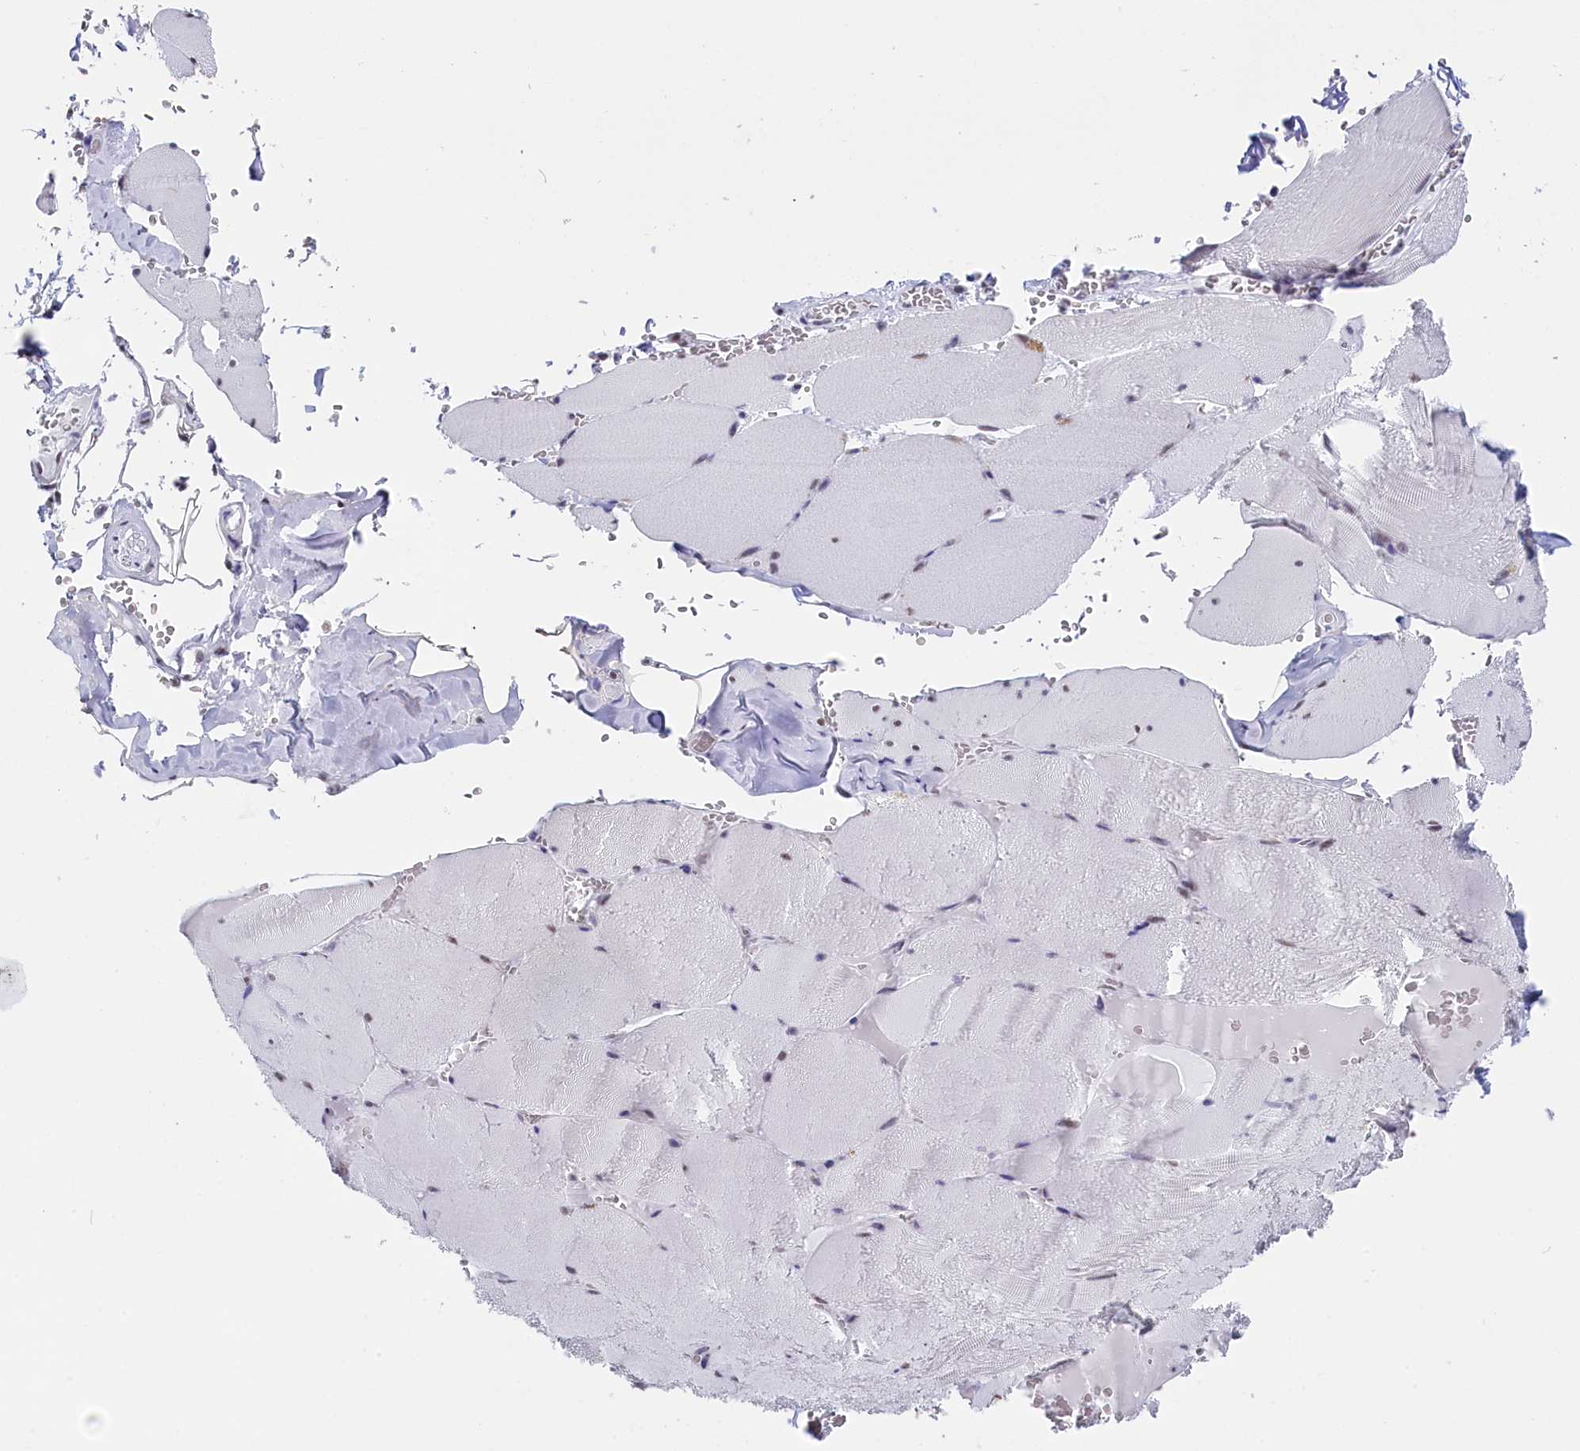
{"staining": {"intensity": "weak", "quantity": "<25%", "location": "nuclear"}, "tissue": "skeletal muscle", "cell_type": "Myocytes", "image_type": "normal", "snomed": [{"axis": "morphology", "description": "Normal tissue, NOS"}, {"axis": "topography", "description": "Skeletal muscle"}, {"axis": "topography", "description": "Head-Neck"}], "caption": "High power microscopy photomicrograph of an immunohistochemistry histopathology image of unremarkable skeletal muscle, revealing no significant expression in myocytes.", "gene": "CD2BP2", "patient": {"sex": "male", "age": 66}}